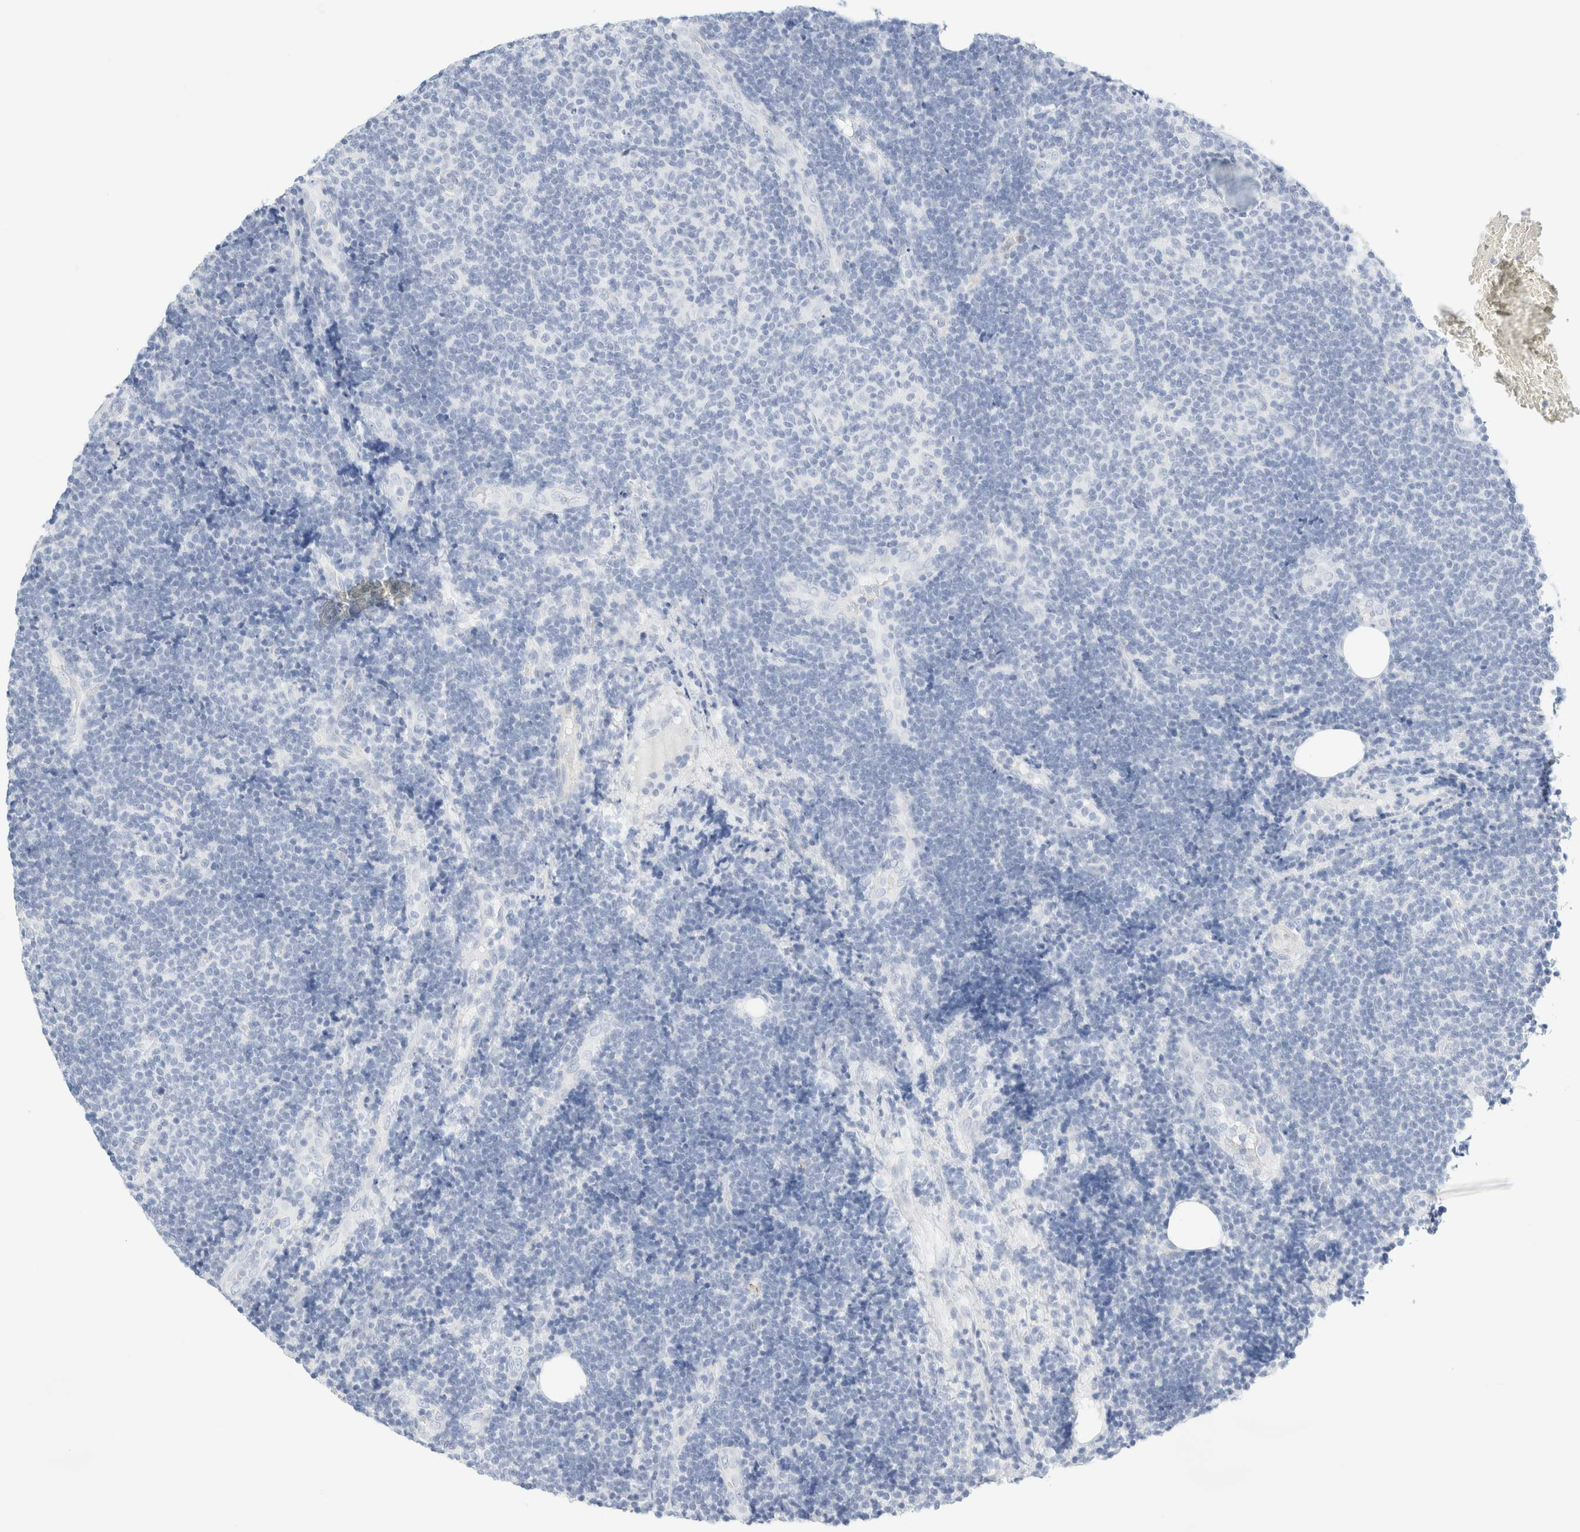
{"staining": {"intensity": "negative", "quantity": "none", "location": "none"}, "tissue": "lymphoma", "cell_type": "Tumor cells", "image_type": "cancer", "snomed": [{"axis": "morphology", "description": "Malignant lymphoma, non-Hodgkin's type, Low grade"}, {"axis": "topography", "description": "Lymph node"}], "caption": "IHC histopathology image of lymphoma stained for a protein (brown), which displays no positivity in tumor cells.", "gene": "DPYS", "patient": {"sex": "male", "age": 83}}